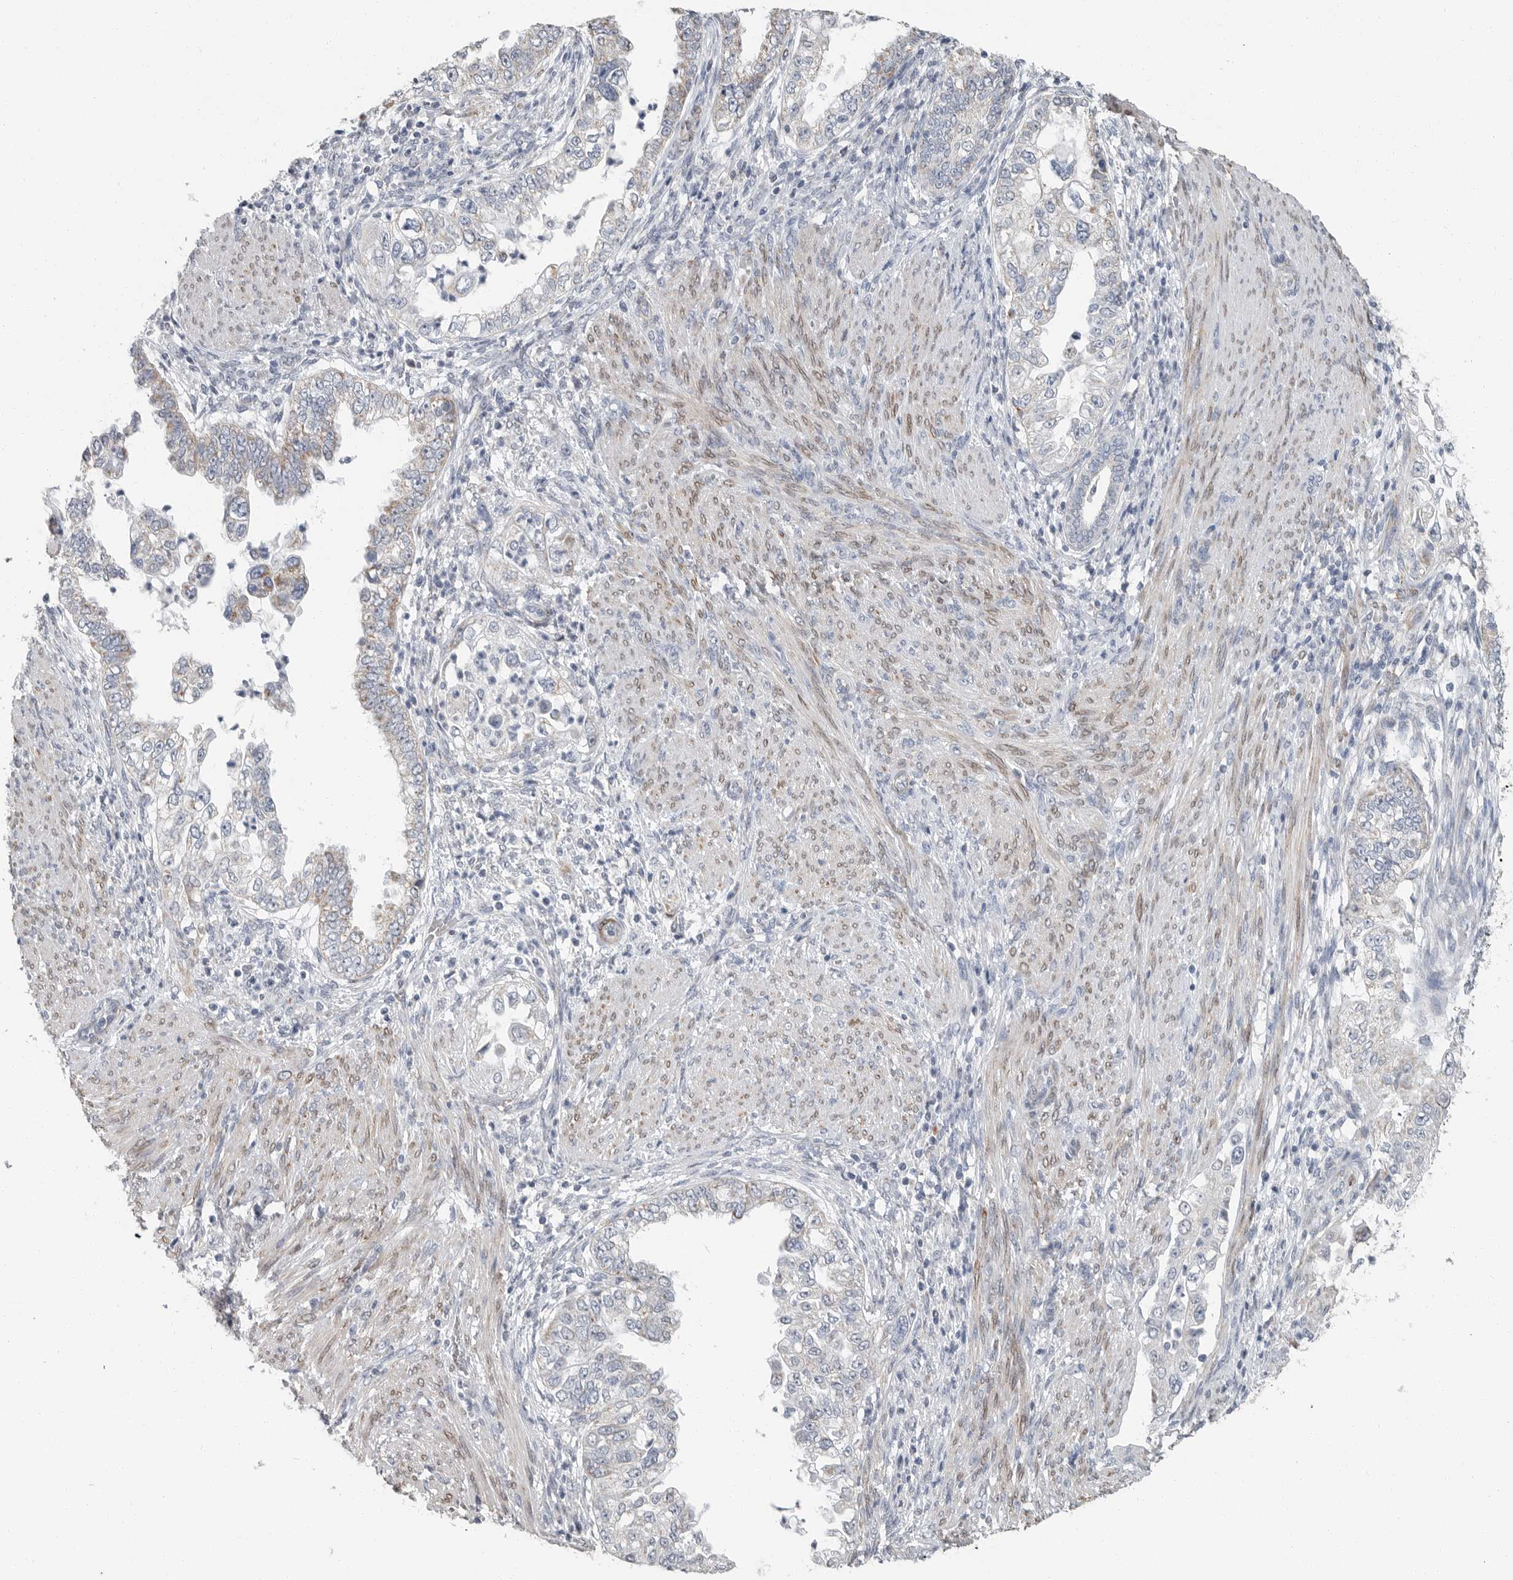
{"staining": {"intensity": "negative", "quantity": "none", "location": "none"}, "tissue": "endometrial cancer", "cell_type": "Tumor cells", "image_type": "cancer", "snomed": [{"axis": "morphology", "description": "Adenocarcinoma, NOS"}, {"axis": "topography", "description": "Endometrium"}], "caption": "High power microscopy photomicrograph of an IHC histopathology image of adenocarcinoma (endometrial), revealing no significant positivity in tumor cells.", "gene": "PLN", "patient": {"sex": "female", "age": 85}}